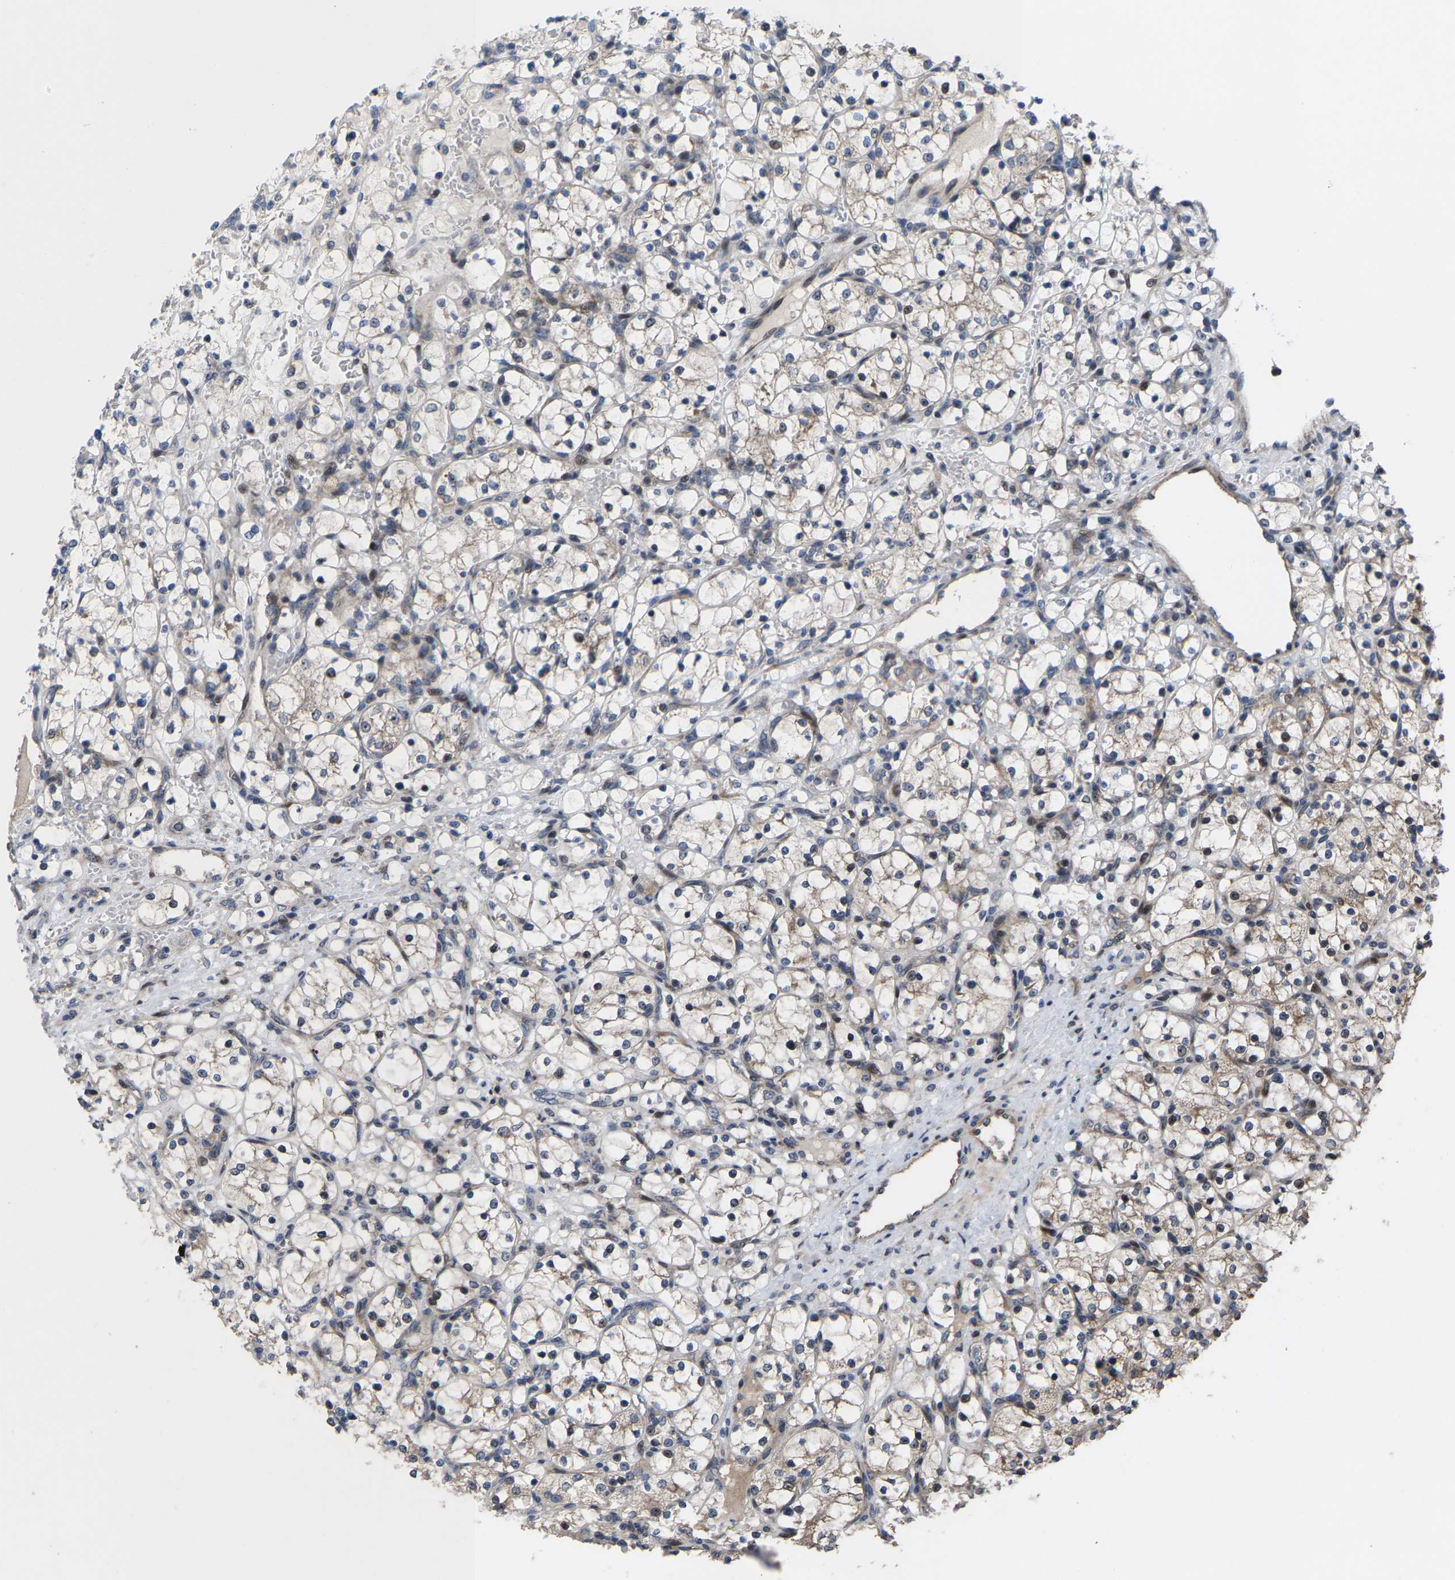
{"staining": {"intensity": "weak", "quantity": "<25%", "location": "cytoplasmic/membranous"}, "tissue": "renal cancer", "cell_type": "Tumor cells", "image_type": "cancer", "snomed": [{"axis": "morphology", "description": "Adenocarcinoma, NOS"}, {"axis": "topography", "description": "Kidney"}], "caption": "High magnification brightfield microscopy of renal cancer stained with DAB (brown) and counterstained with hematoxylin (blue): tumor cells show no significant positivity.", "gene": "HAUS6", "patient": {"sex": "female", "age": 69}}